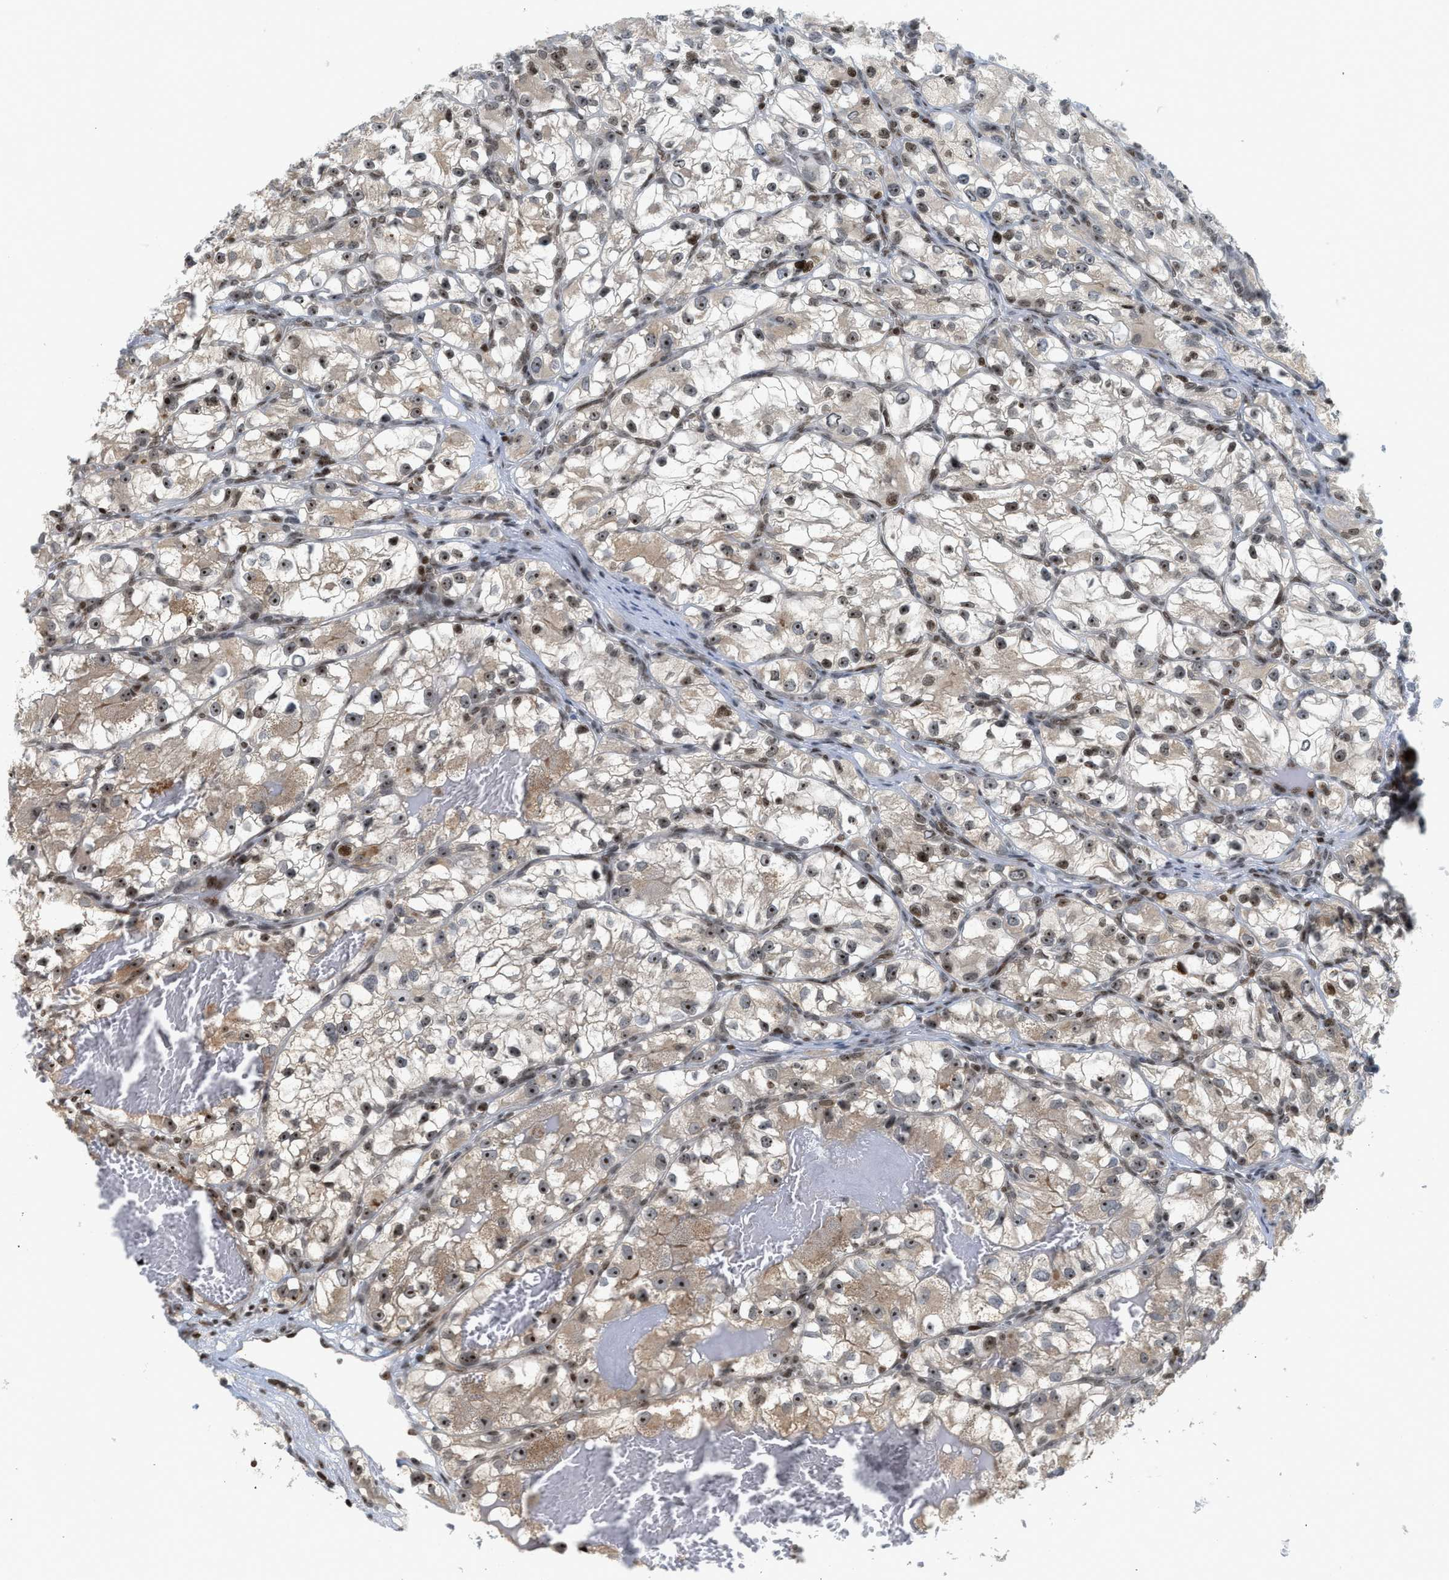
{"staining": {"intensity": "moderate", "quantity": ">75%", "location": "nuclear"}, "tissue": "renal cancer", "cell_type": "Tumor cells", "image_type": "cancer", "snomed": [{"axis": "morphology", "description": "Adenocarcinoma, NOS"}, {"axis": "topography", "description": "Kidney"}], "caption": "There is medium levels of moderate nuclear staining in tumor cells of renal adenocarcinoma, as demonstrated by immunohistochemical staining (brown color).", "gene": "ZNF22", "patient": {"sex": "female", "age": 57}}